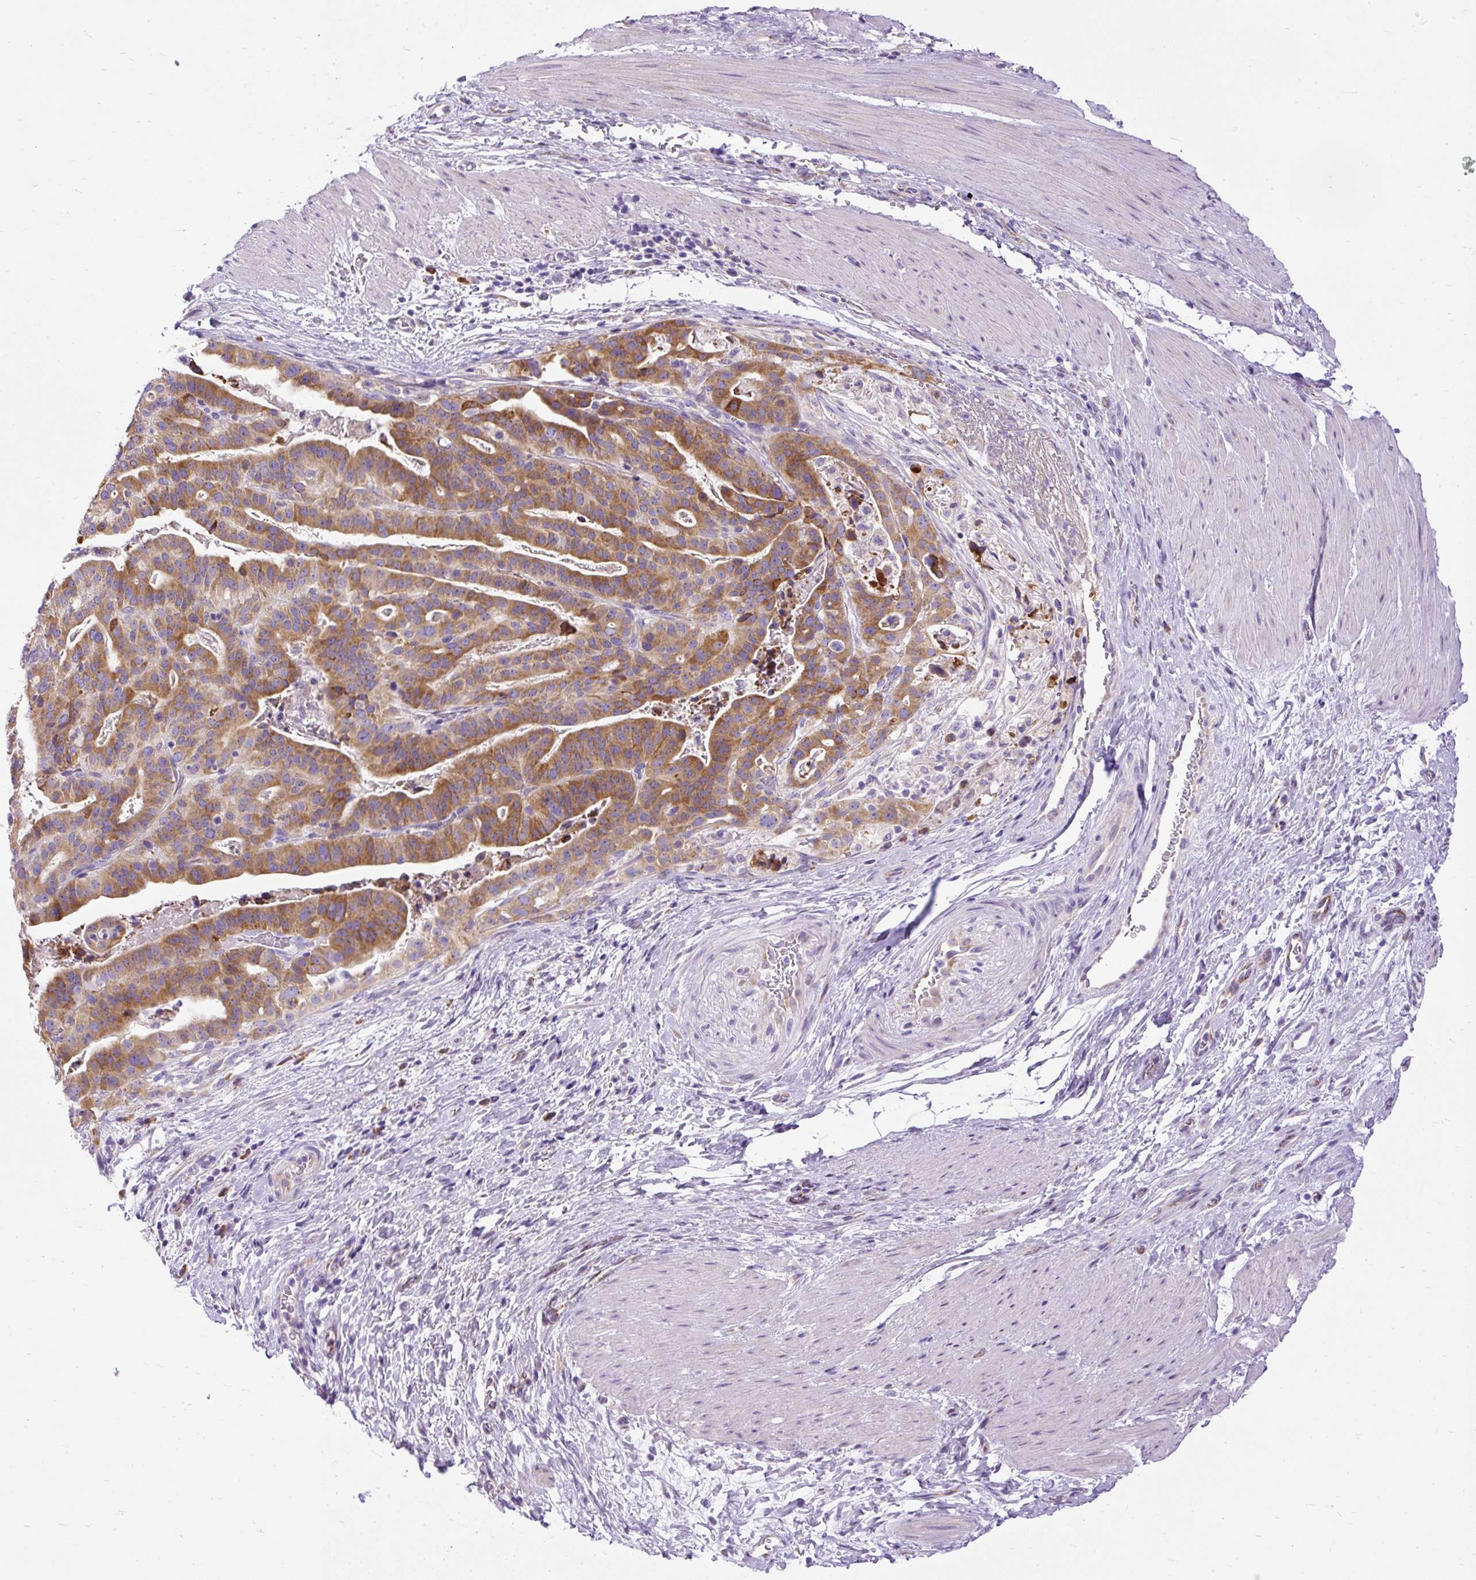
{"staining": {"intensity": "moderate", "quantity": ">75%", "location": "cytoplasmic/membranous"}, "tissue": "stomach cancer", "cell_type": "Tumor cells", "image_type": "cancer", "snomed": [{"axis": "morphology", "description": "Adenocarcinoma, NOS"}, {"axis": "topography", "description": "Stomach"}], "caption": "Adenocarcinoma (stomach) stained with a brown dye exhibits moderate cytoplasmic/membranous positive staining in approximately >75% of tumor cells.", "gene": "SYBU", "patient": {"sex": "male", "age": 48}}